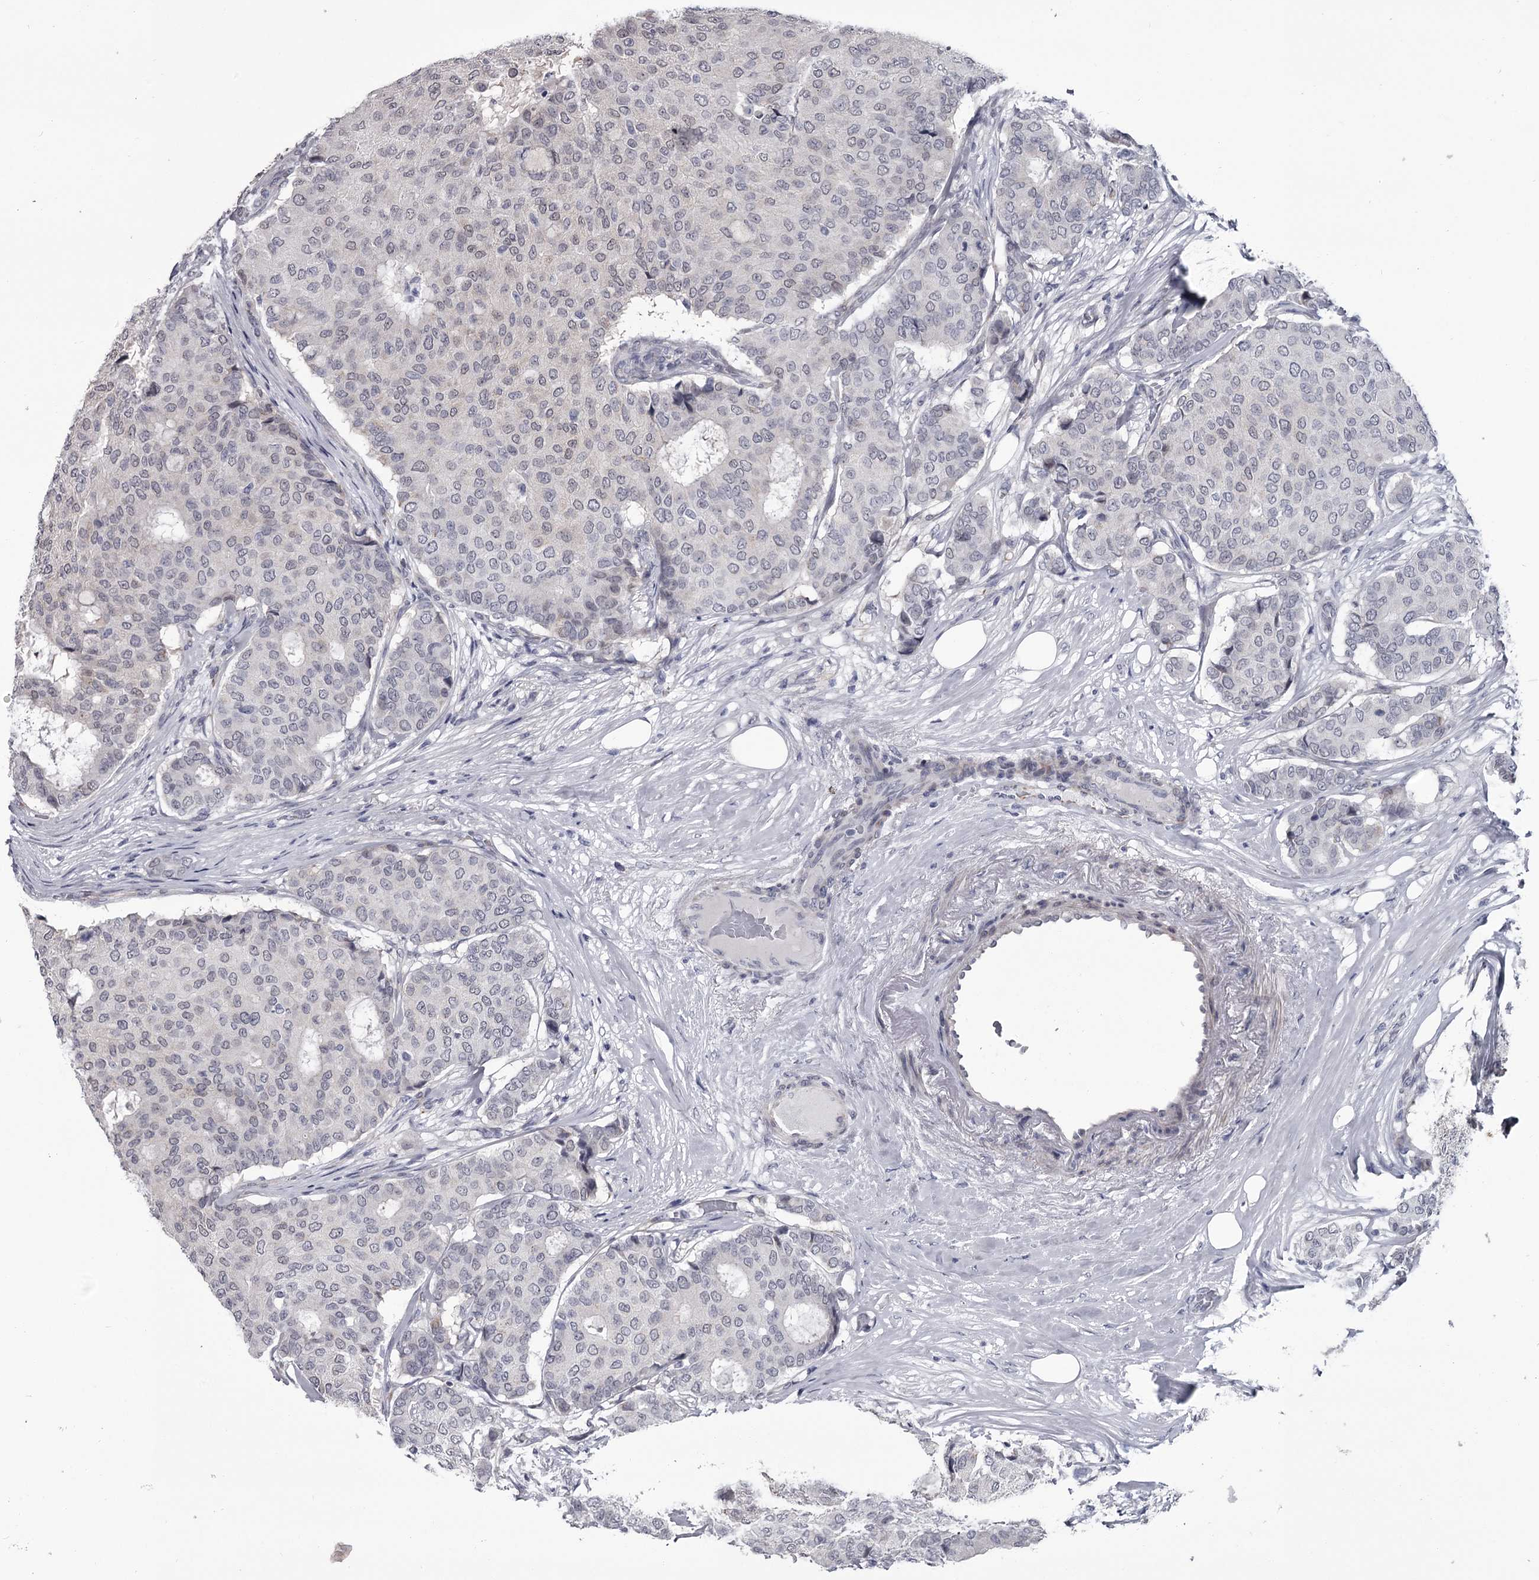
{"staining": {"intensity": "negative", "quantity": "none", "location": "none"}, "tissue": "breast cancer", "cell_type": "Tumor cells", "image_type": "cancer", "snomed": [{"axis": "morphology", "description": "Duct carcinoma"}, {"axis": "topography", "description": "Breast"}], "caption": "Immunohistochemistry image of neoplastic tissue: breast invasive ductal carcinoma stained with DAB (3,3'-diaminobenzidine) exhibits no significant protein staining in tumor cells.", "gene": "PRPF40B", "patient": {"sex": "female", "age": 75}}